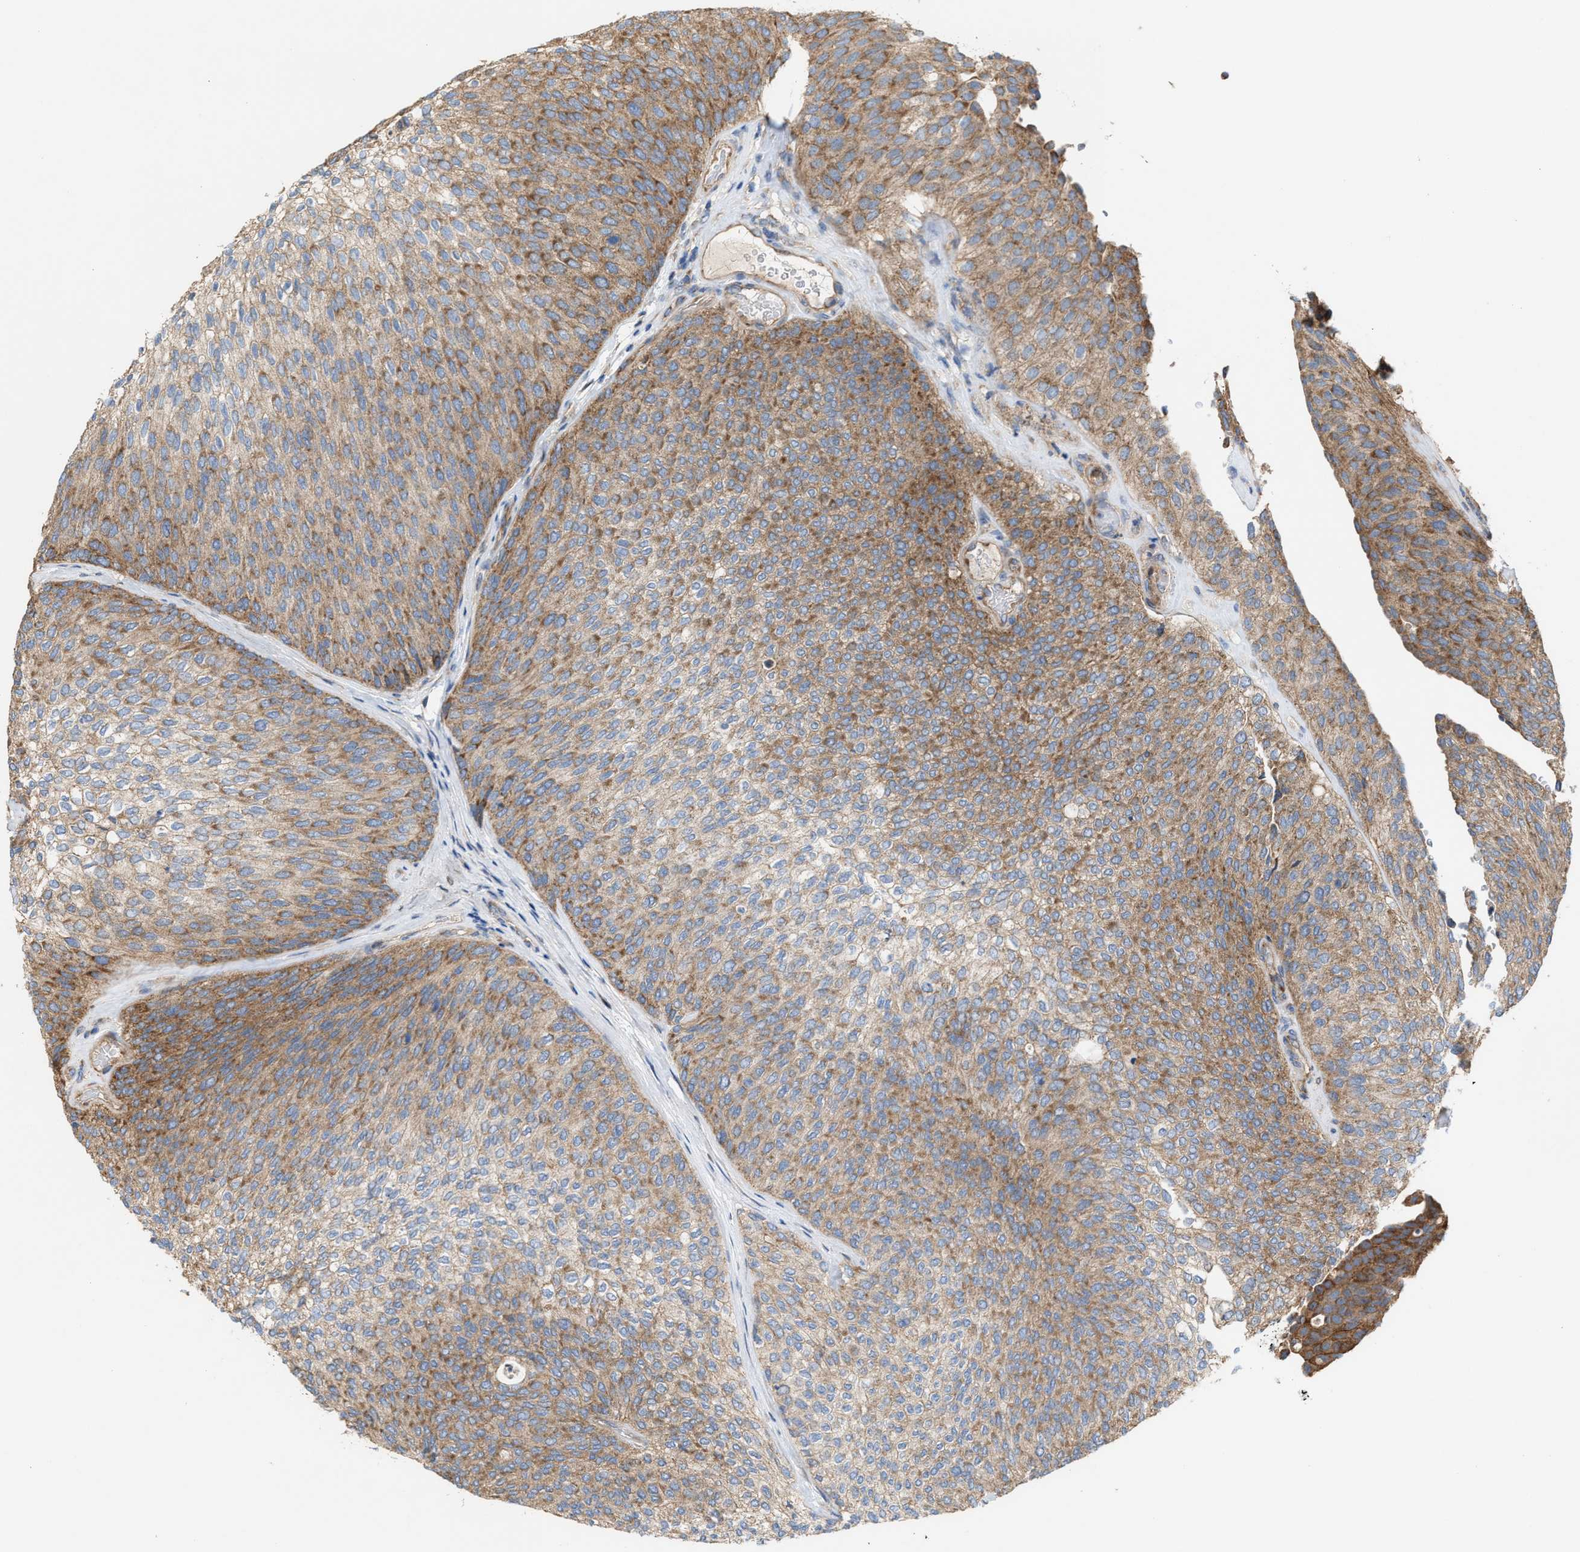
{"staining": {"intensity": "moderate", "quantity": ">75%", "location": "cytoplasmic/membranous"}, "tissue": "urothelial cancer", "cell_type": "Tumor cells", "image_type": "cancer", "snomed": [{"axis": "morphology", "description": "Urothelial carcinoma, Low grade"}, {"axis": "topography", "description": "Urinary bladder"}], "caption": "Human urothelial cancer stained with a protein marker shows moderate staining in tumor cells.", "gene": "OXSM", "patient": {"sex": "female", "age": 79}}